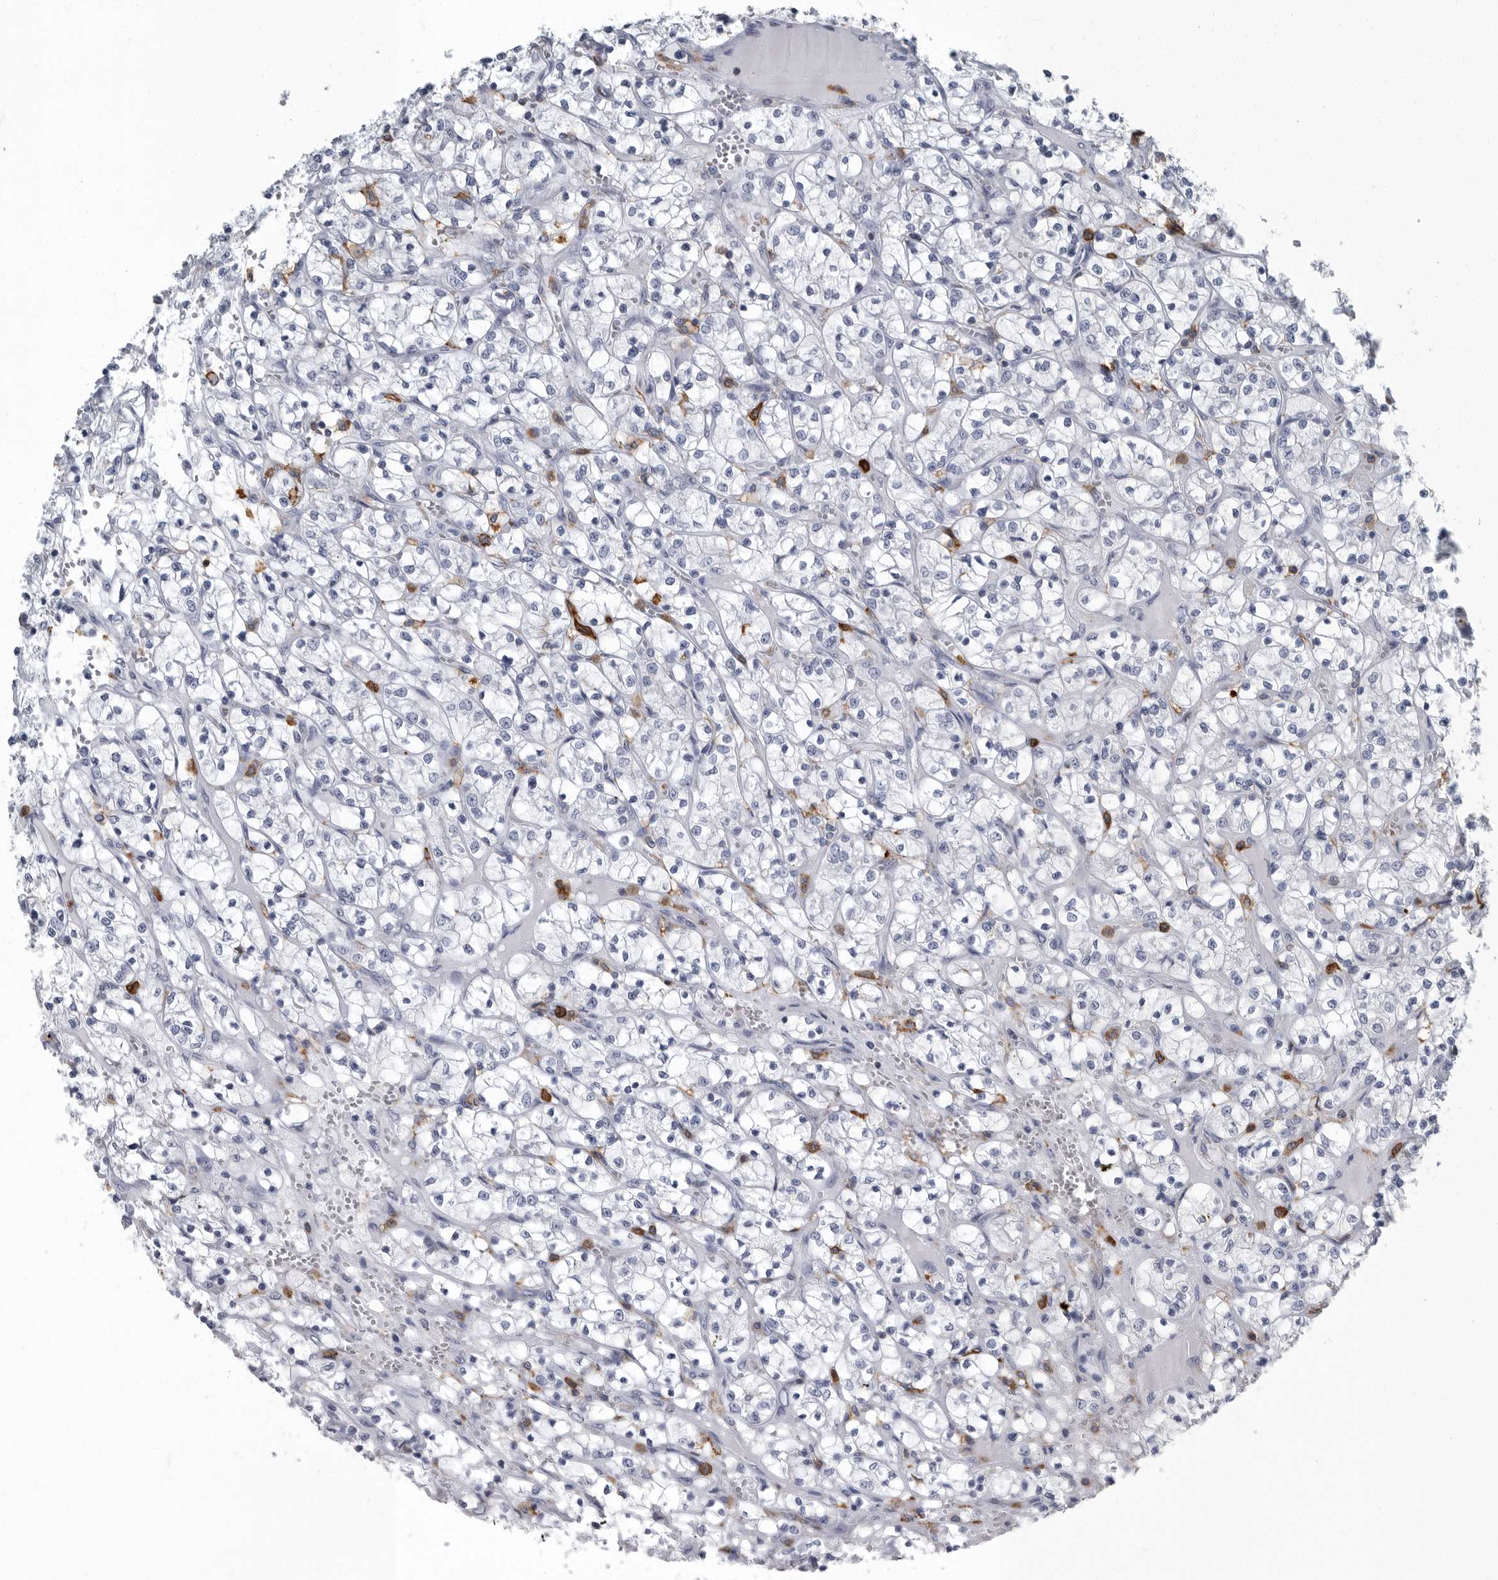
{"staining": {"intensity": "negative", "quantity": "none", "location": "none"}, "tissue": "renal cancer", "cell_type": "Tumor cells", "image_type": "cancer", "snomed": [{"axis": "morphology", "description": "Adenocarcinoma, NOS"}, {"axis": "topography", "description": "Kidney"}], "caption": "The micrograph displays no staining of tumor cells in renal adenocarcinoma.", "gene": "FCER1G", "patient": {"sex": "female", "age": 69}}